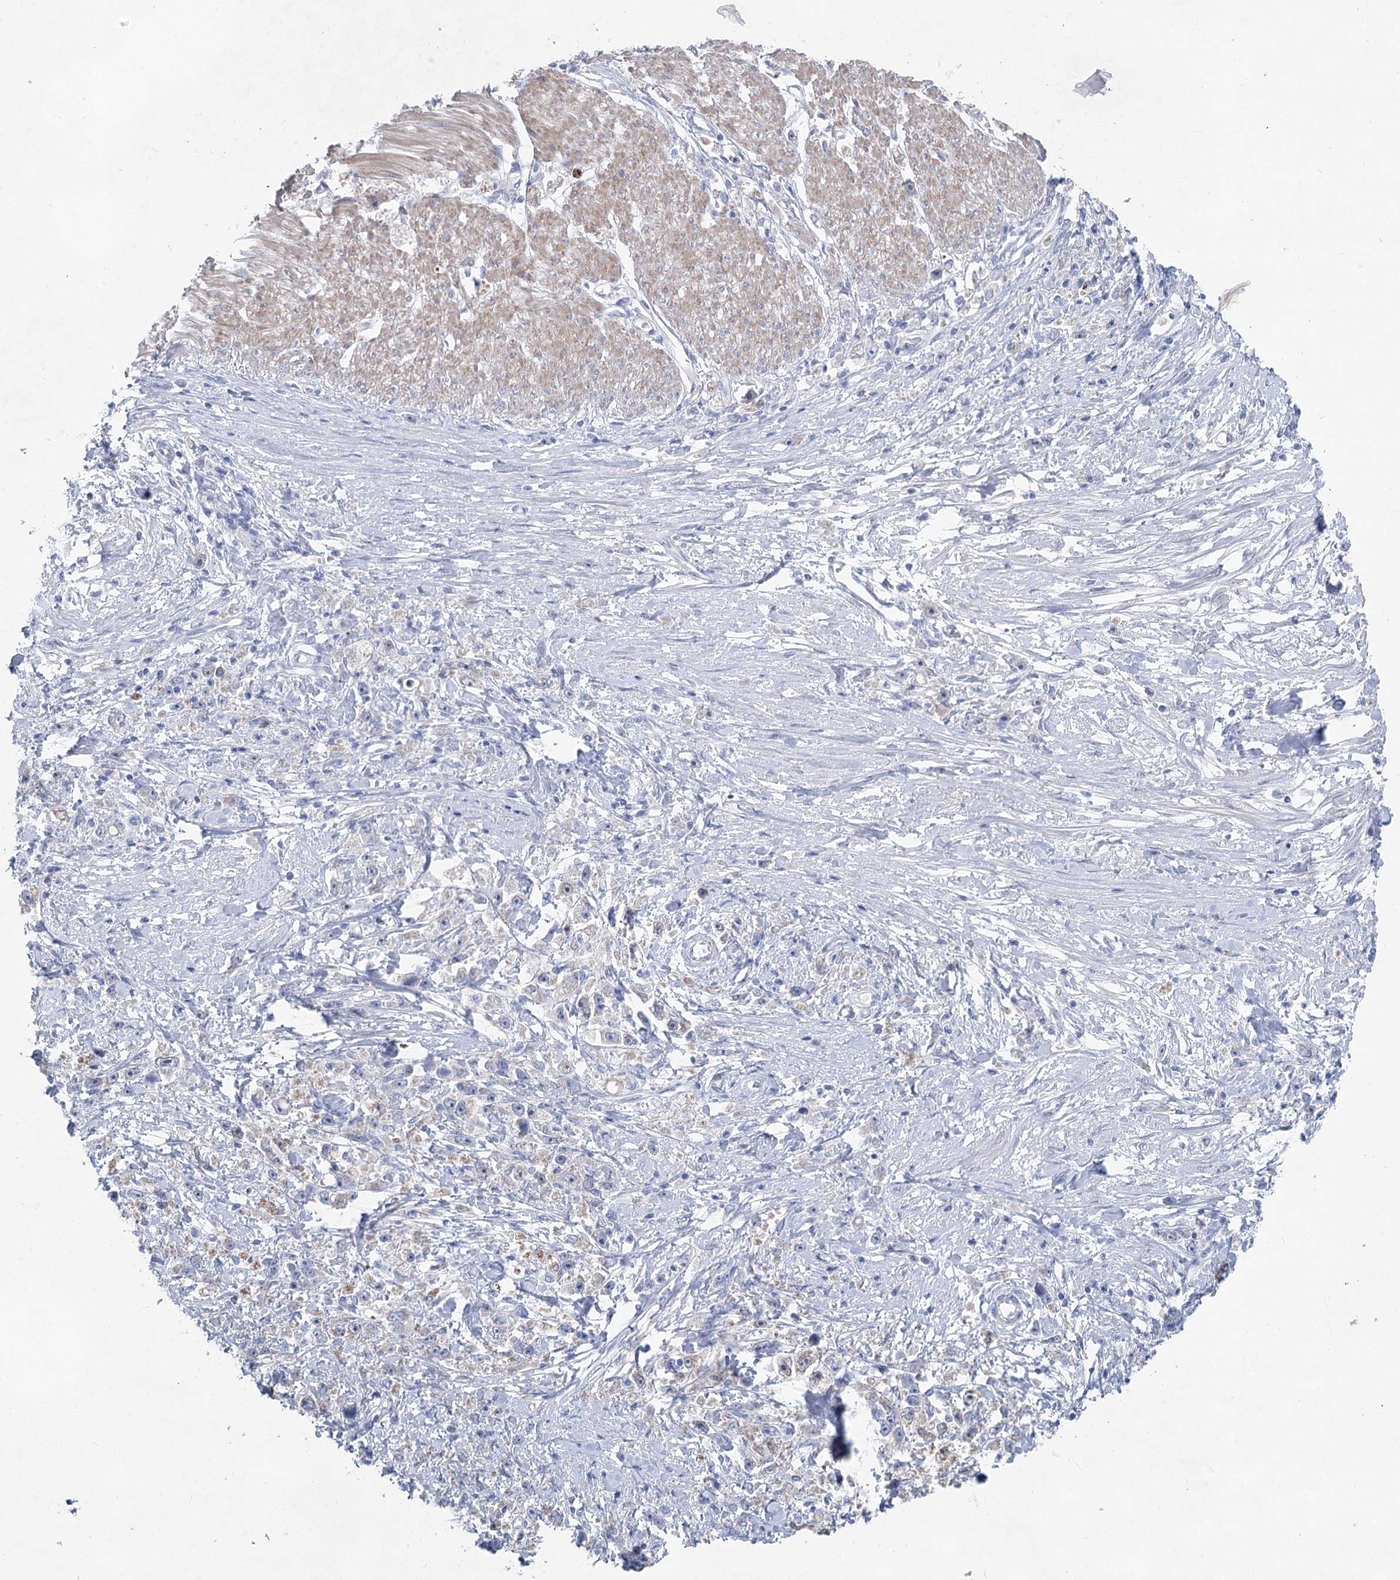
{"staining": {"intensity": "negative", "quantity": "none", "location": "none"}, "tissue": "stomach cancer", "cell_type": "Tumor cells", "image_type": "cancer", "snomed": [{"axis": "morphology", "description": "Adenocarcinoma, NOS"}, {"axis": "topography", "description": "Stomach"}], "caption": "This micrograph is of stomach cancer stained with IHC to label a protein in brown with the nuclei are counter-stained blue. There is no positivity in tumor cells.", "gene": "WDR74", "patient": {"sex": "female", "age": 59}}